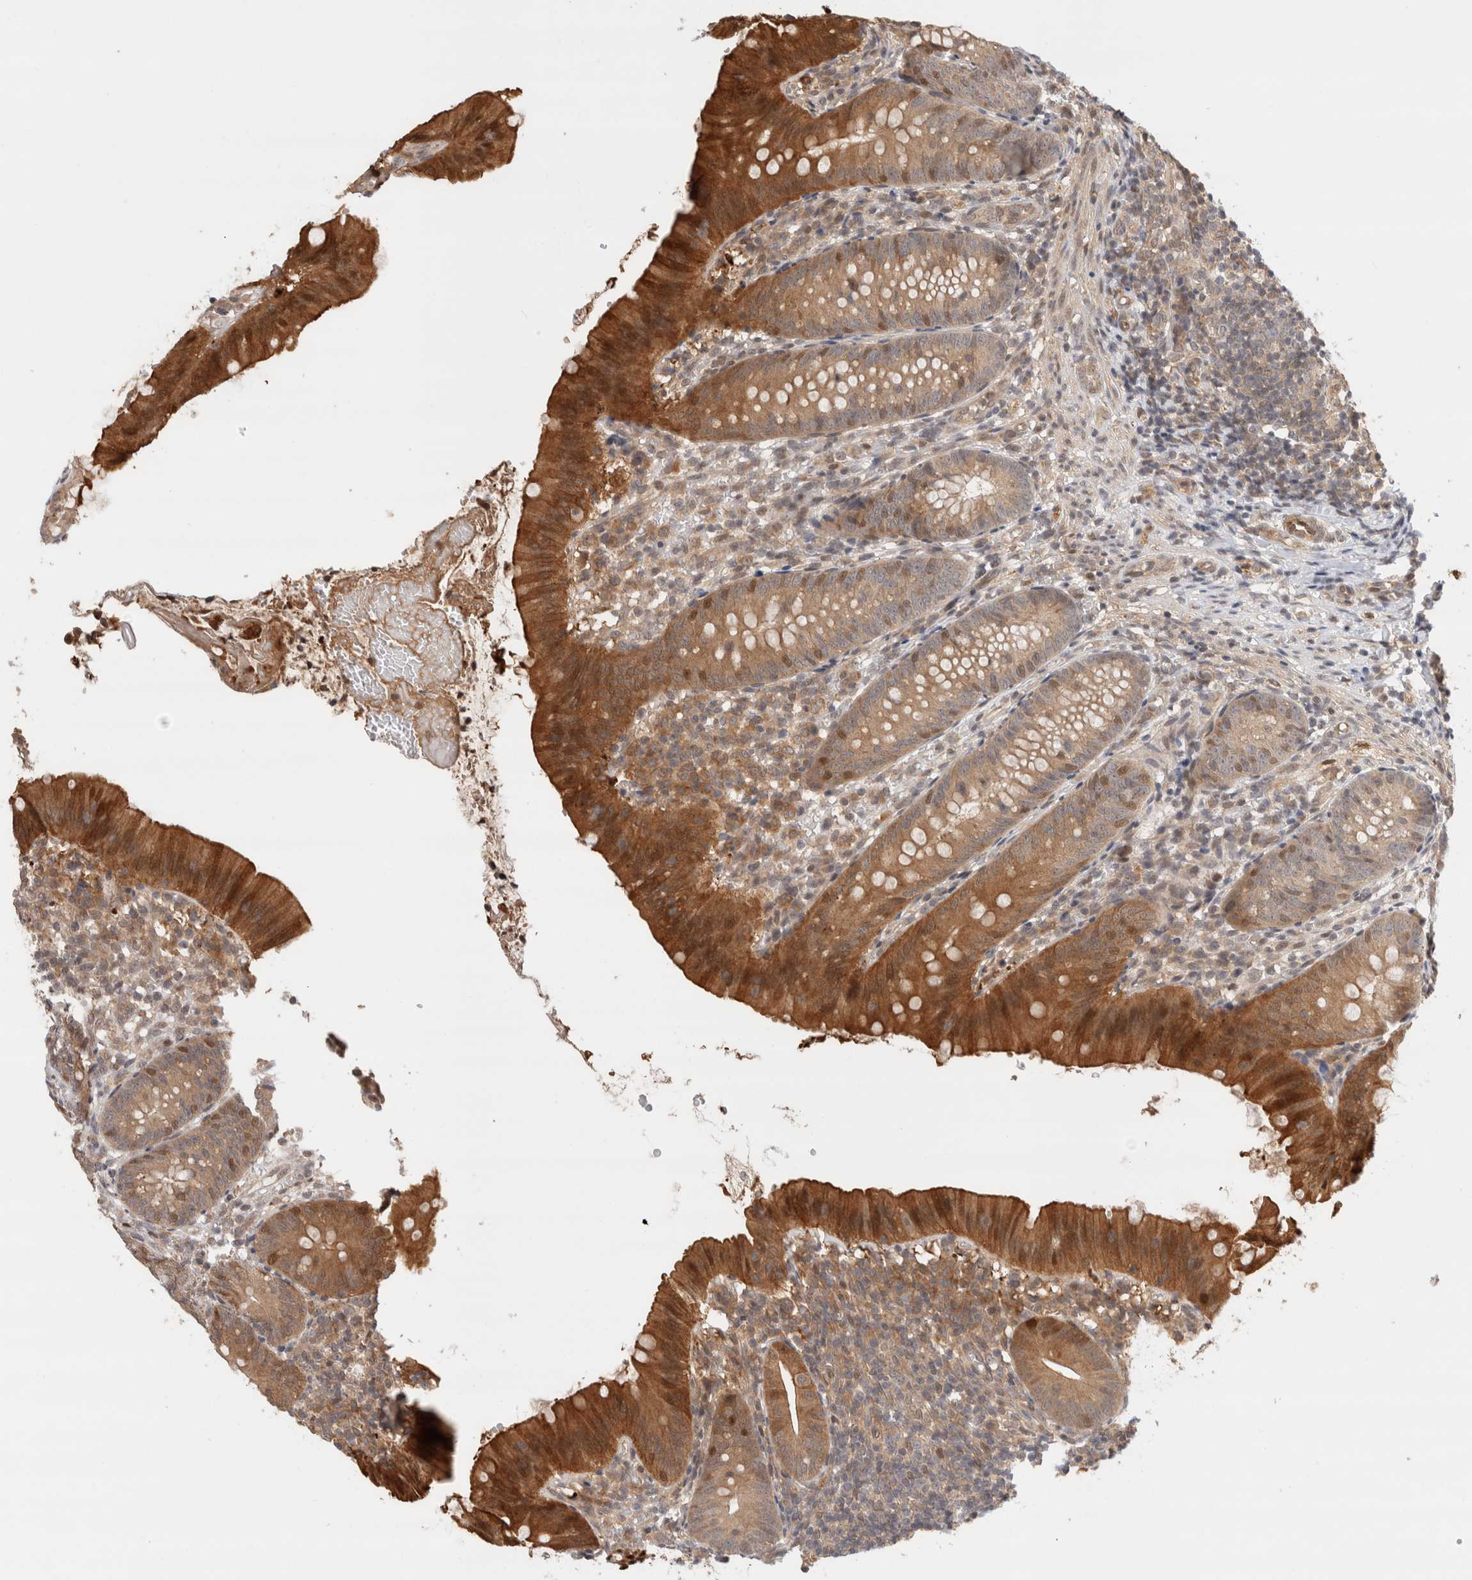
{"staining": {"intensity": "strong", "quantity": ">75%", "location": "cytoplasmic/membranous,nuclear"}, "tissue": "appendix", "cell_type": "Glandular cells", "image_type": "normal", "snomed": [{"axis": "morphology", "description": "Normal tissue, NOS"}, {"axis": "topography", "description": "Appendix"}], "caption": "This histopathology image shows IHC staining of unremarkable human appendix, with high strong cytoplasmic/membranous,nuclear positivity in approximately >75% of glandular cells.", "gene": "OTUD6B", "patient": {"sex": "male", "age": 1}}